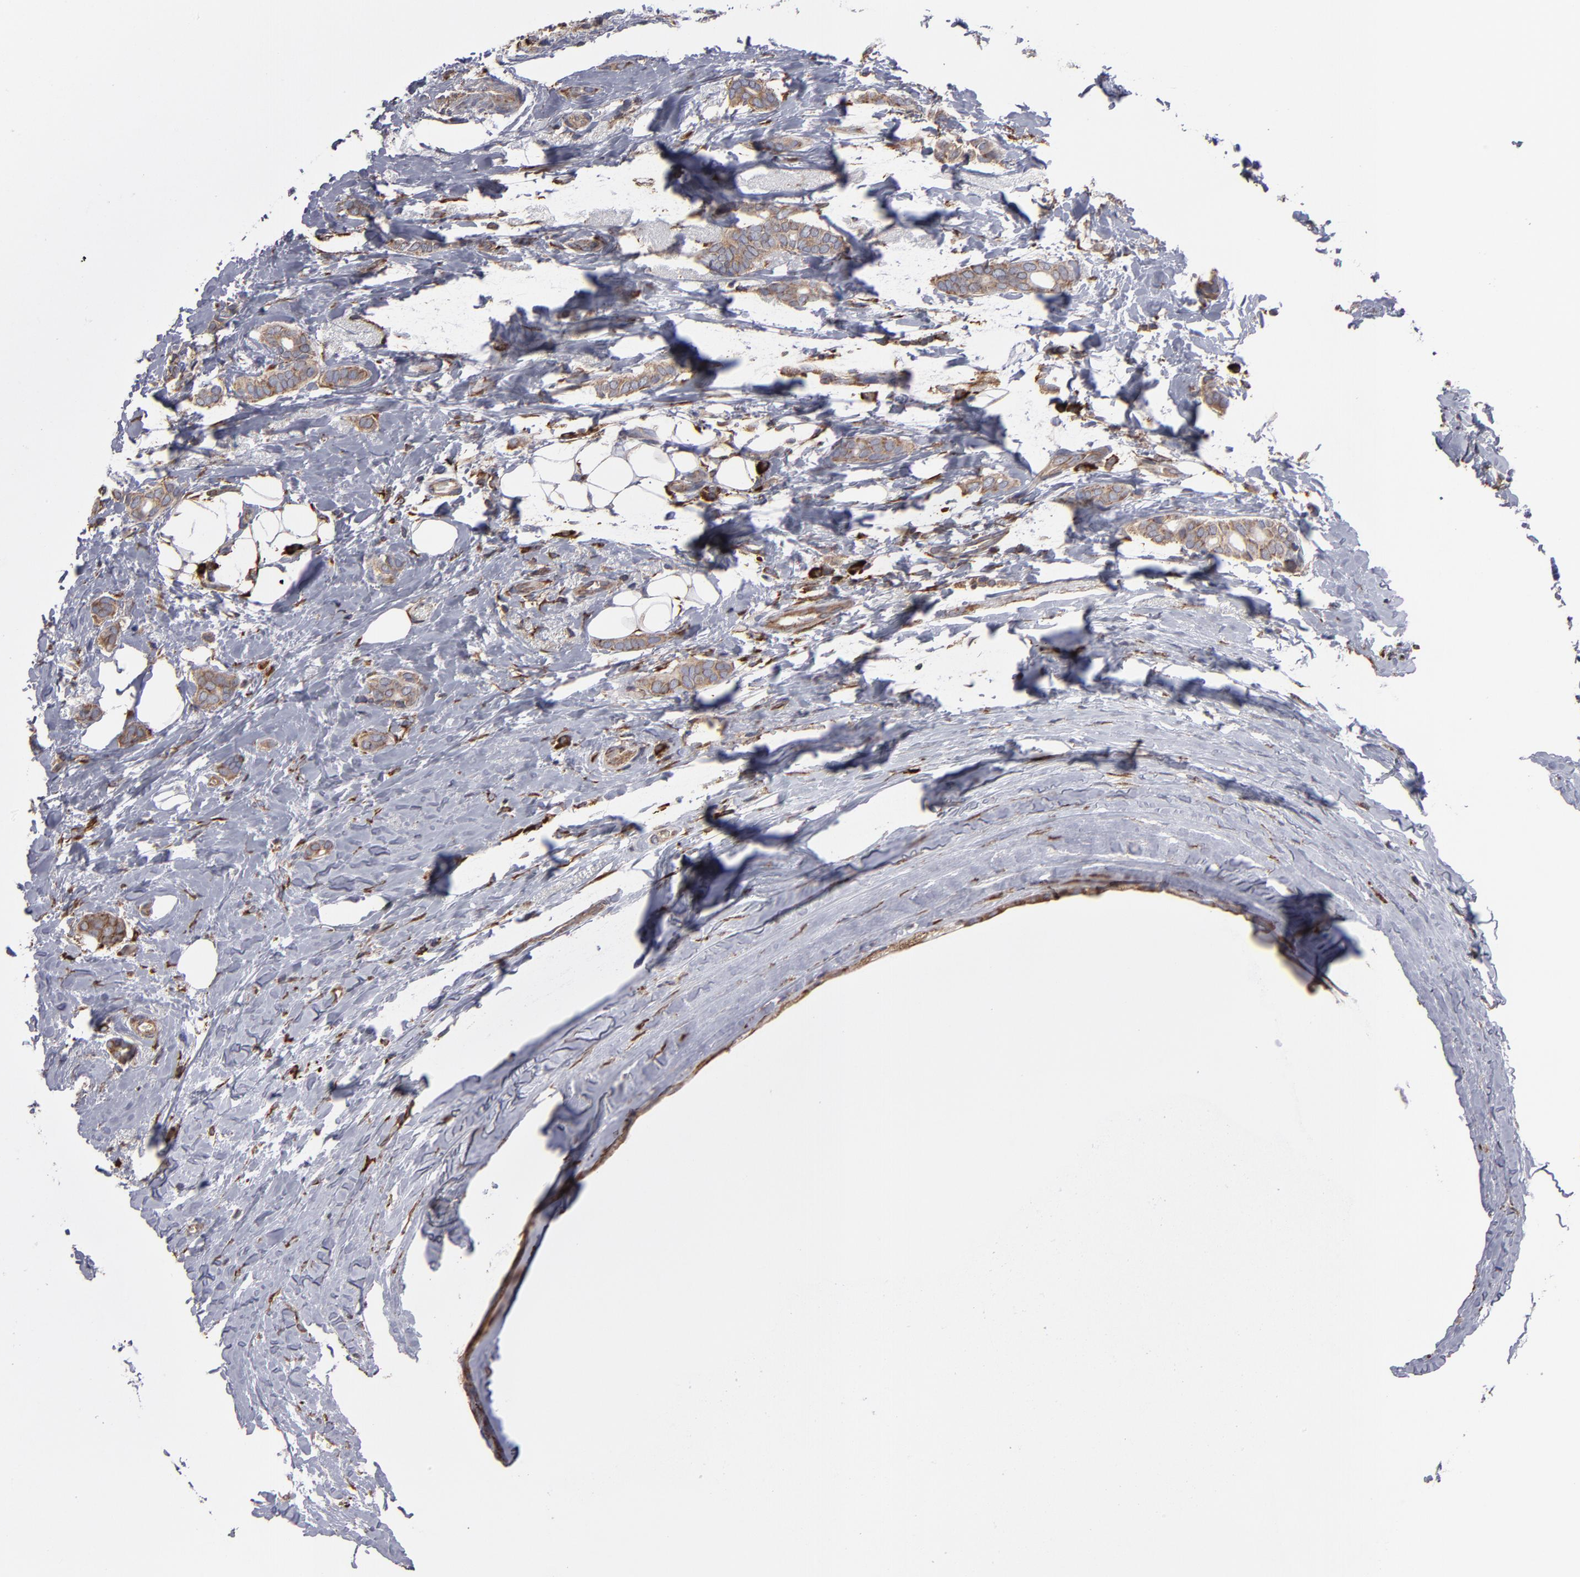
{"staining": {"intensity": "moderate", "quantity": ">75%", "location": "cytoplasmic/membranous"}, "tissue": "breast cancer", "cell_type": "Tumor cells", "image_type": "cancer", "snomed": [{"axis": "morphology", "description": "Duct carcinoma"}, {"axis": "topography", "description": "Breast"}], "caption": "Breast cancer was stained to show a protein in brown. There is medium levels of moderate cytoplasmic/membranous expression in about >75% of tumor cells.", "gene": "SND1", "patient": {"sex": "female", "age": 54}}